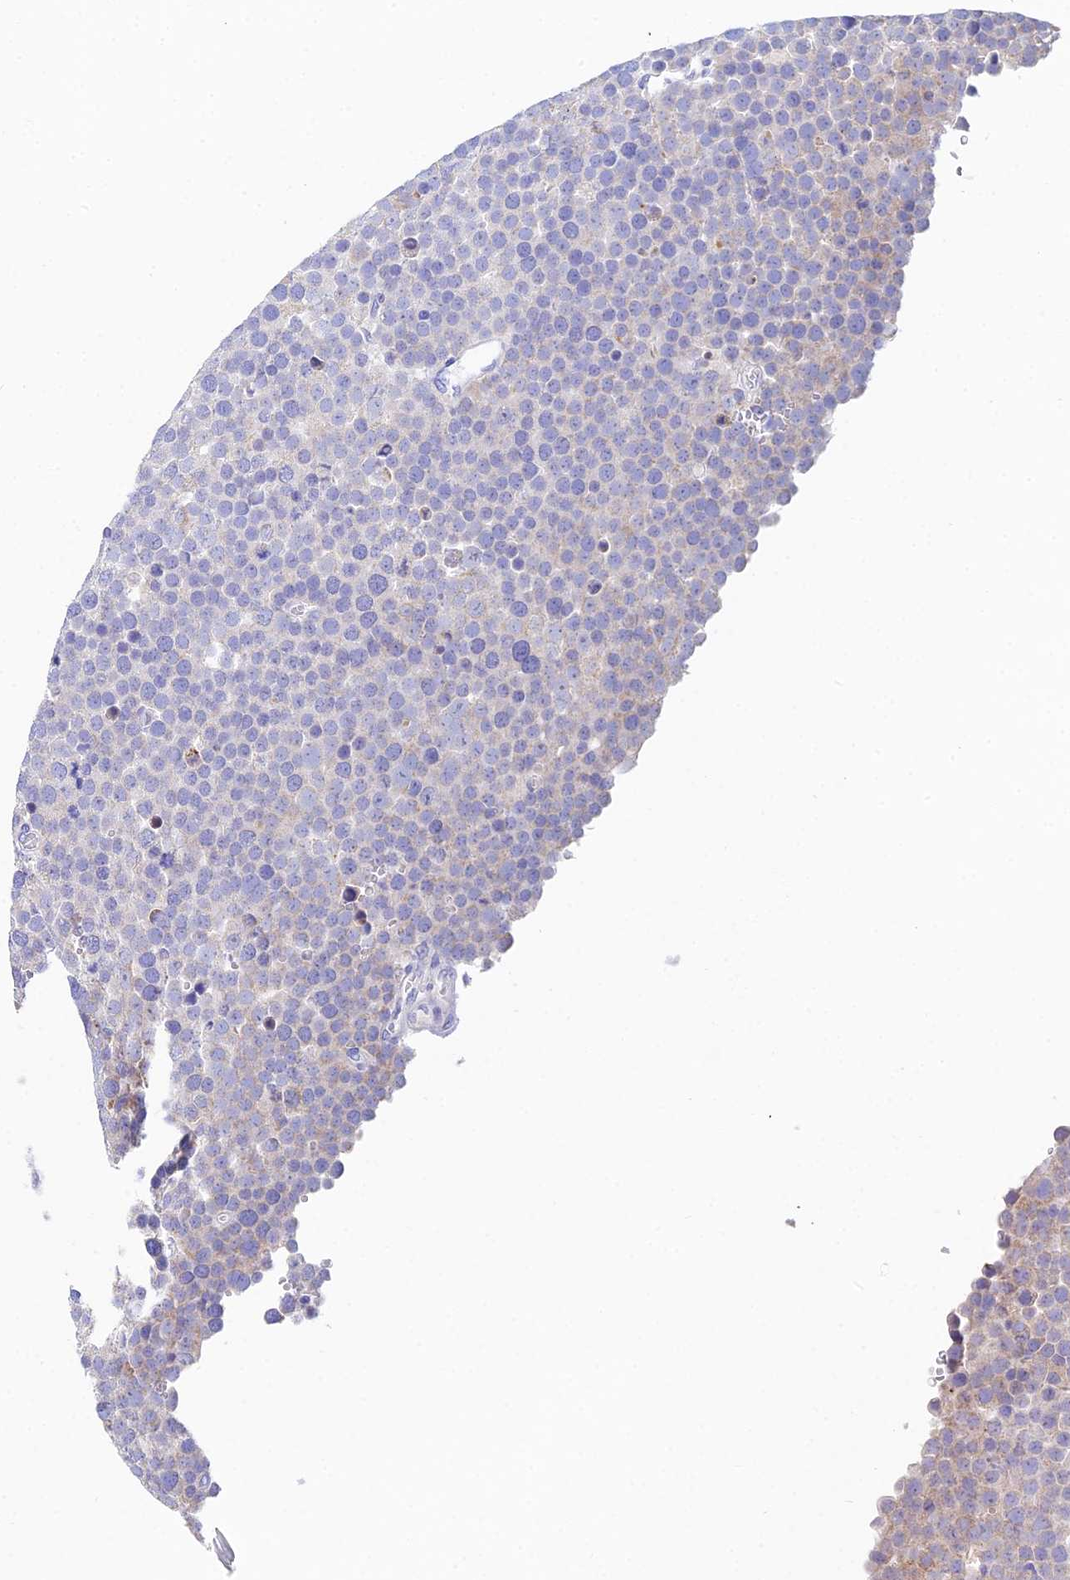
{"staining": {"intensity": "weak", "quantity": "<25%", "location": "cytoplasmic/membranous"}, "tissue": "testis cancer", "cell_type": "Tumor cells", "image_type": "cancer", "snomed": [{"axis": "morphology", "description": "Seminoma, NOS"}, {"axis": "topography", "description": "Testis"}], "caption": "An IHC micrograph of seminoma (testis) is shown. There is no staining in tumor cells of seminoma (testis).", "gene": "CEP41", "patient": {"sex": "male", "age": 71}}